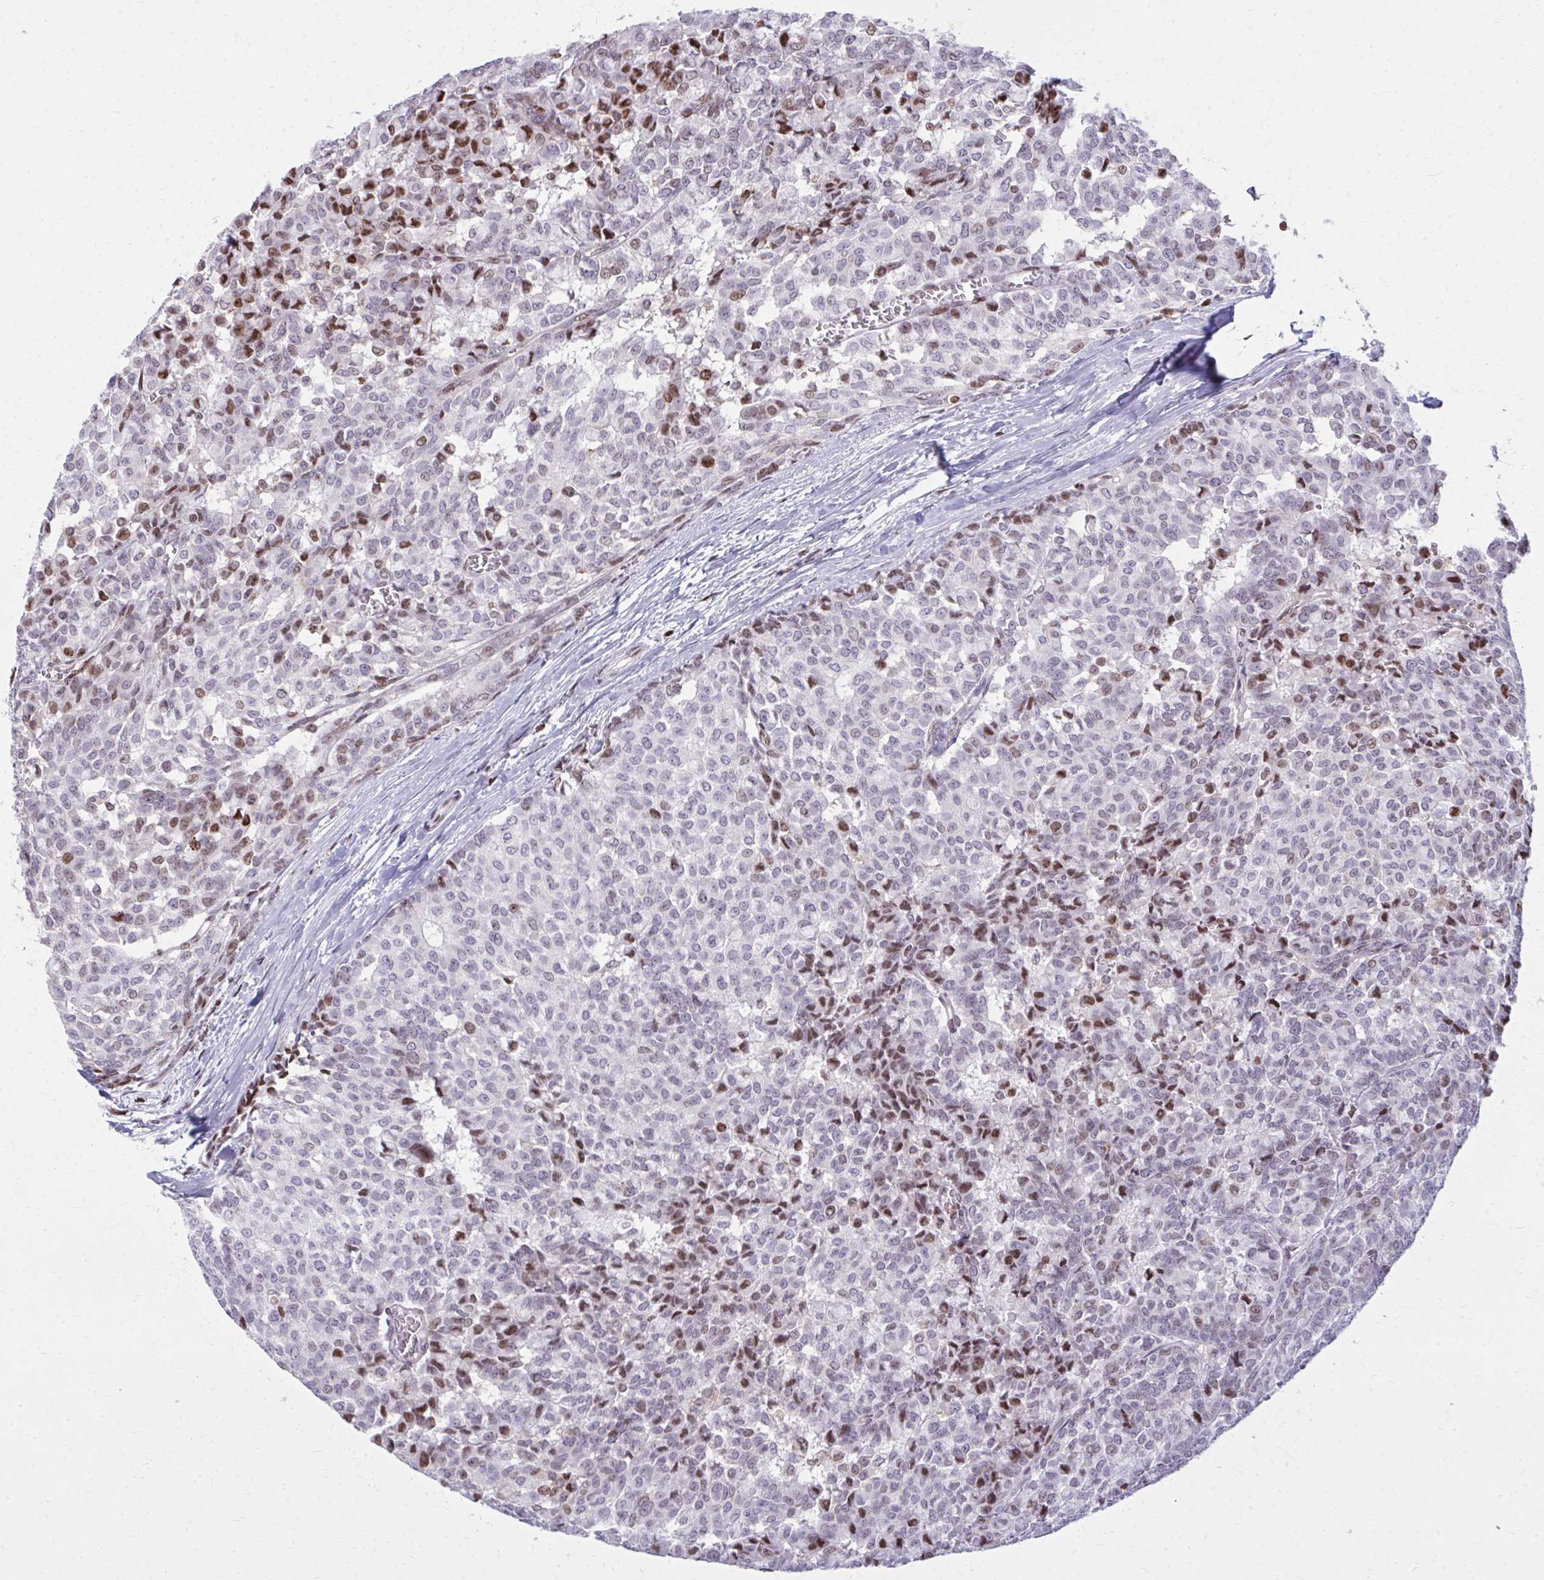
{"staining": {"intensity": "moderate", "quantity": "25%-75%", "location": "nuclear"}, "tissue": "breast cancer", "cell_type": "Tumor cells", "image_type": "cancer", "snomed": [{"axis": "morphology", "description": "Duct carcinoma"}, {"axis": "topography", "description": "Breast"}], "caption": "Tumor cells demonstrate moderate nuclear positivity in about 25%-75% of cells in breast invasive ductal carcinoma. The staining was performed using DAB to visualize the protein expression in brown, while the nuclei were stained in blue with hematoxylin (Magnification: 20x).", "gene": "AP5M1", "patient": {"sex": "female", "age": 91}}